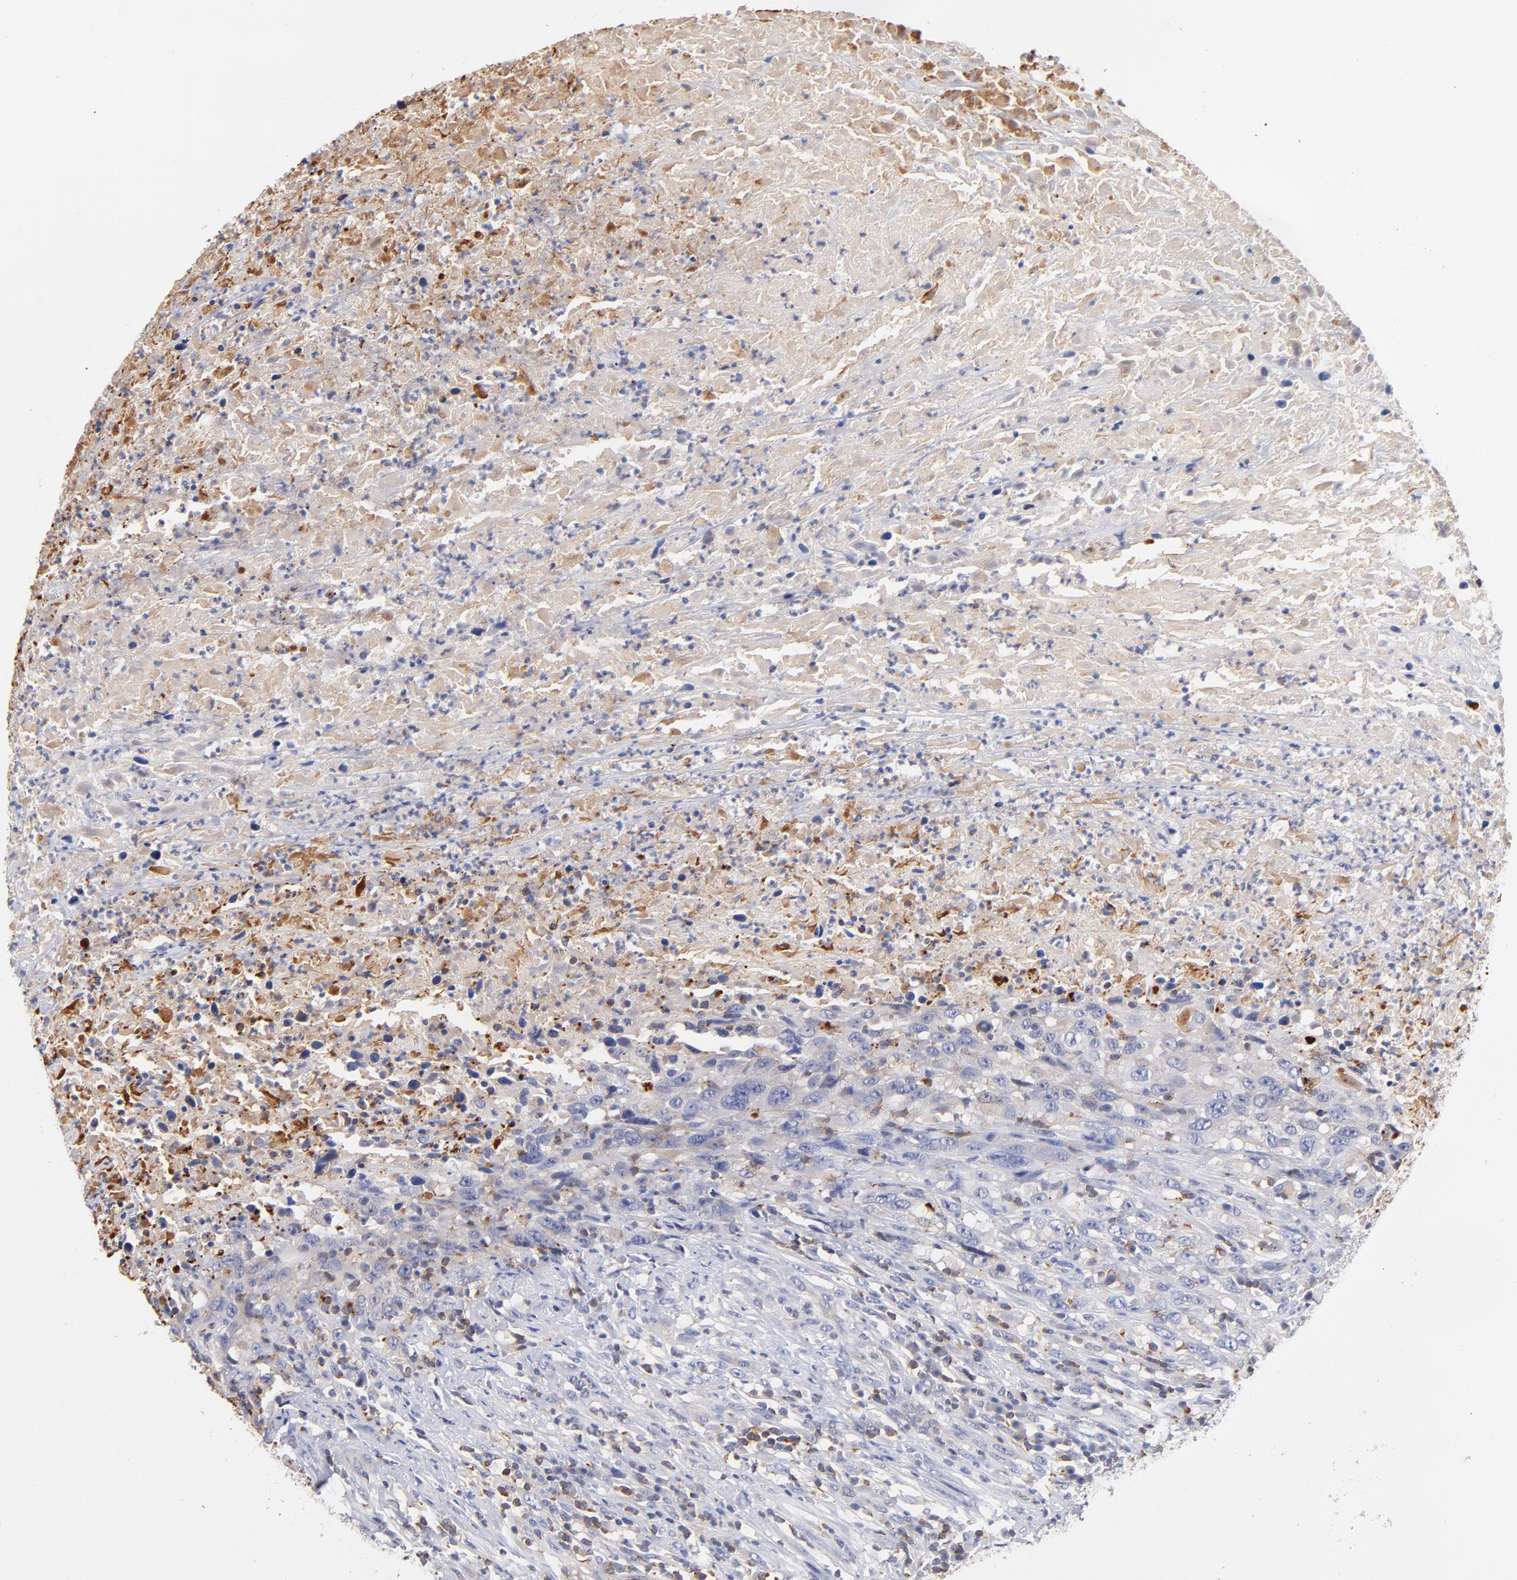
{"staining": {"intensity": "weak", "quantity": "<25%", "location": "cytoplasmic/membranous"}, "tissue": "urothelial cancer", "cell_type": "Tumor cells", "image_type": "cancer", "snomed": [{"axis": "morphology", "description": "Urothelial carcinoma, High grade"}, {"axis": "topography", "description": "Urinary bladder"}], "caption": "Immunohistochemistry (IHC) photomicrograph of neoplastic tissue: urothelial cancer stained with DAB (3,3'-diaminobenzidine) reveals no significant protein staining in tumor cells.", "gene": "KREMEN2", "patient": {"sex": "male", "age": 61}}